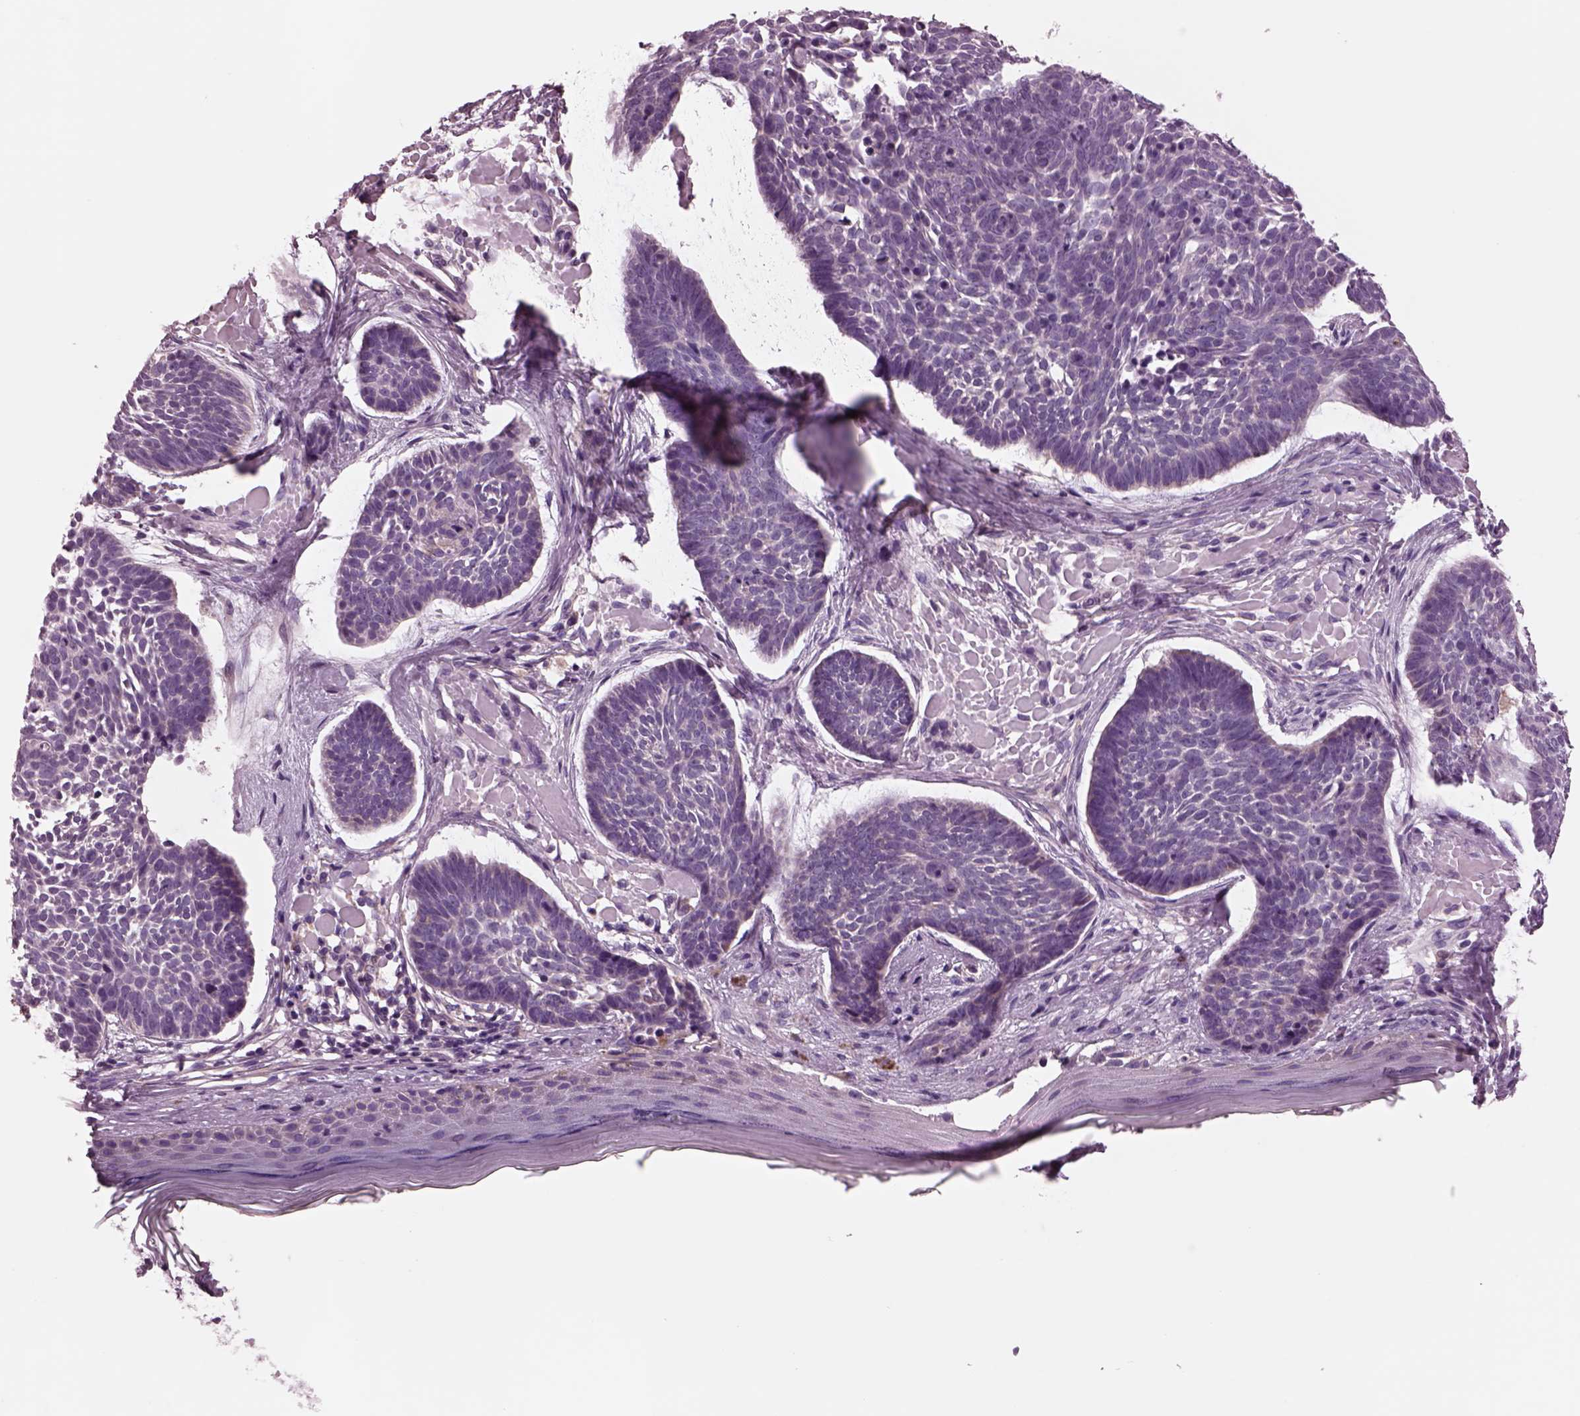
{"staining": {"intensity": "negative", "quantity": "none", "location": "none"}, "tissue": "skin cancer", "cell_type": "Tumor cells", "image_type": "cancer", "snomed": [{"axis": "morphology", "description": "Basal cell carcinoma"}, {"axis": "topography", "description": "Skin"}], "caption": "A high-resolution image shows IHC staining of skin cancer, which demonstrates no significant expression in tumor cells.", "gene": "AP4M1", "patient": {"sex": "male", "age": 85}}